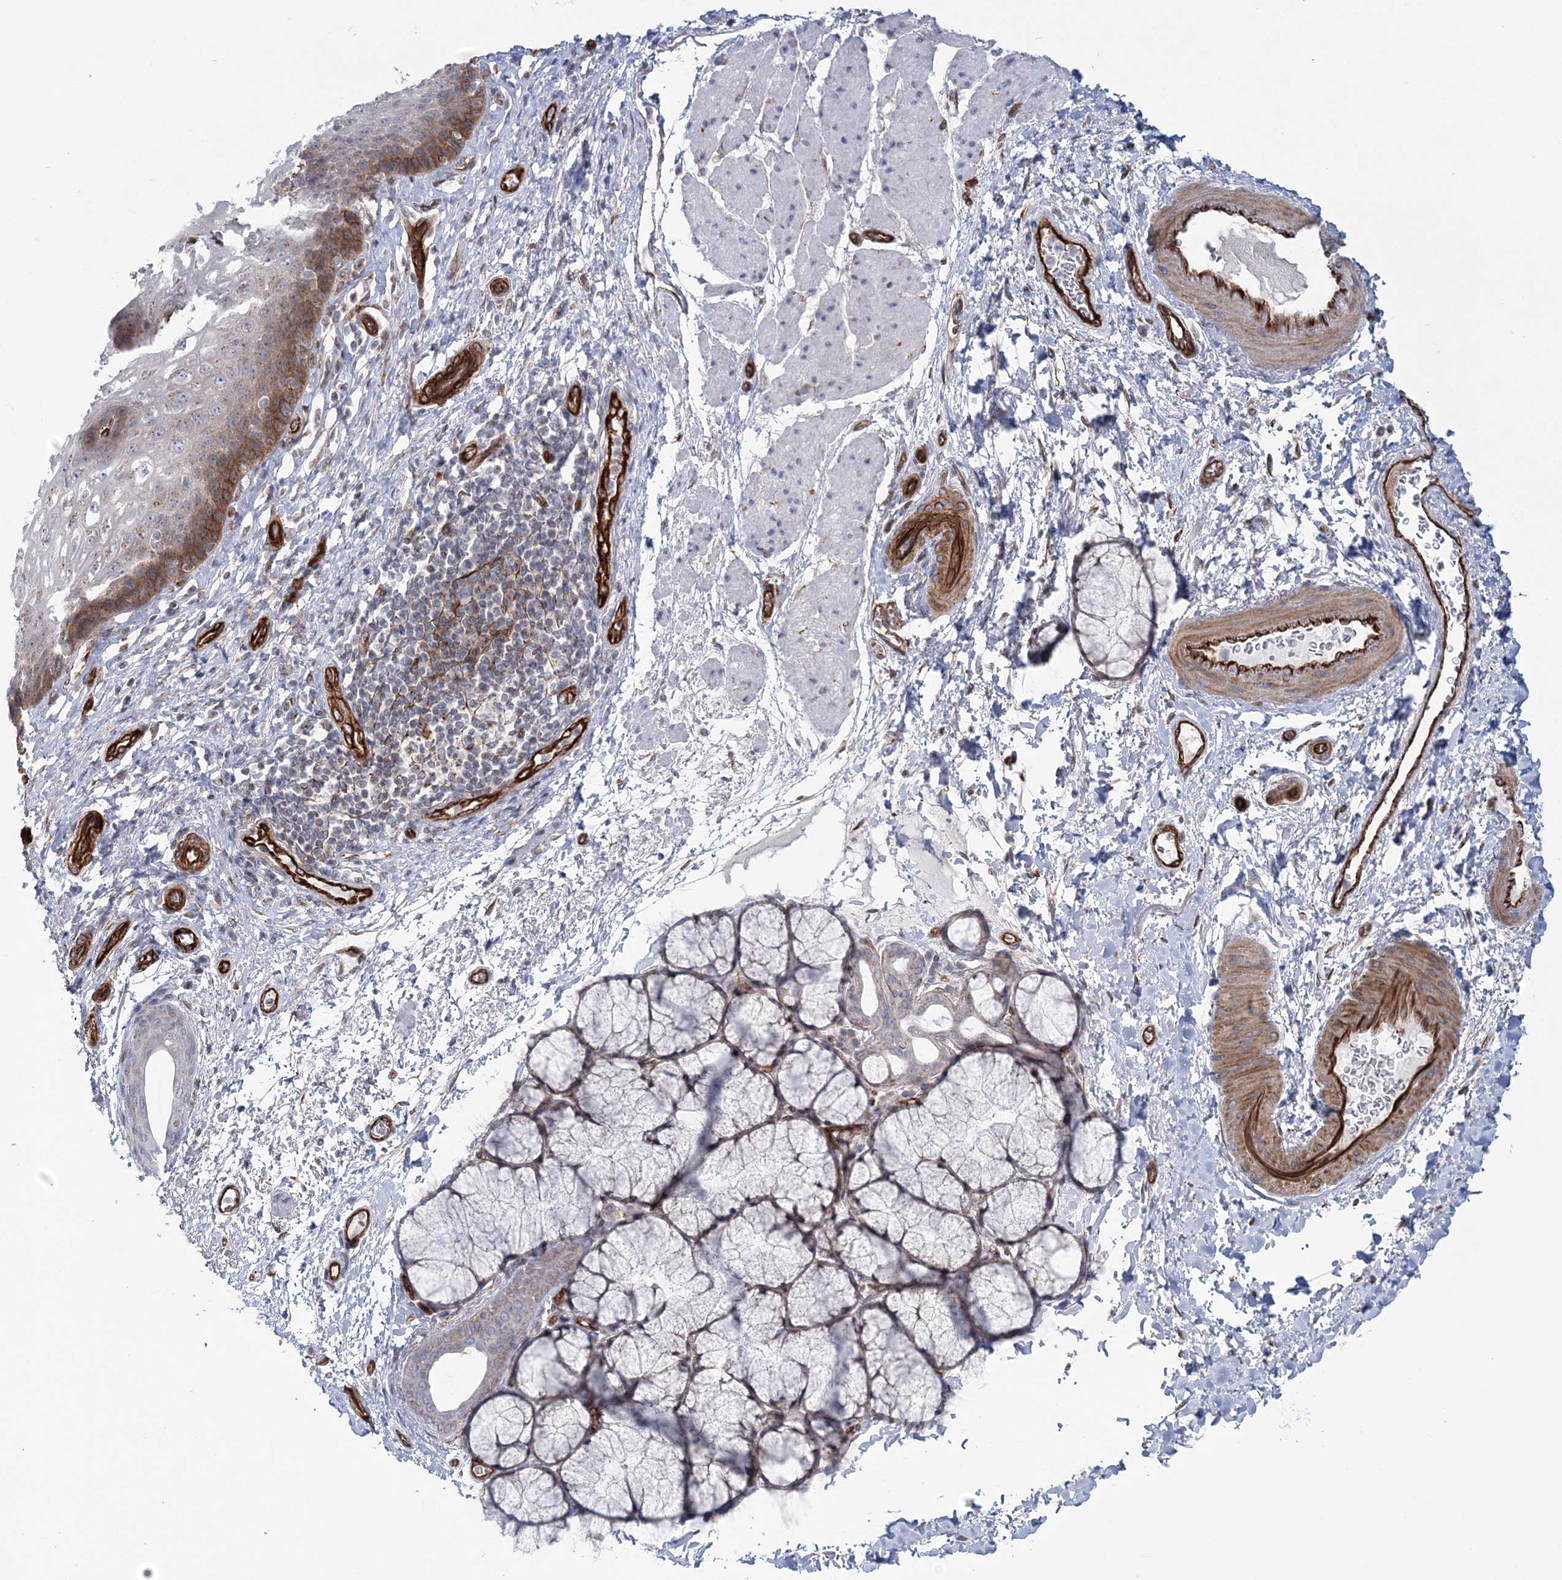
{"staining": {"intensity": "moderate", "quantity": "<25%", "location": "cytoplasmic/membranous"}, "tissue": "esophagus", "cell_type": "Squamous epithelial cells", "image_type": "normal", "snomed": [{"axis": "morphology", "description": "Normal tissue, NOS"}, {"axis": "topography", "description": "Esophagus"}], "caption": "A histopathology image of esophagus stained for a protein exhibits moderate cytoplasmic/membranous brown staining in squamous epithelial cells. (brown staining indicates protein expression, while blue staining denotes nuclei).", "gene": "AFAP1L2", "patient": {"sex": "male", "age": 54}}